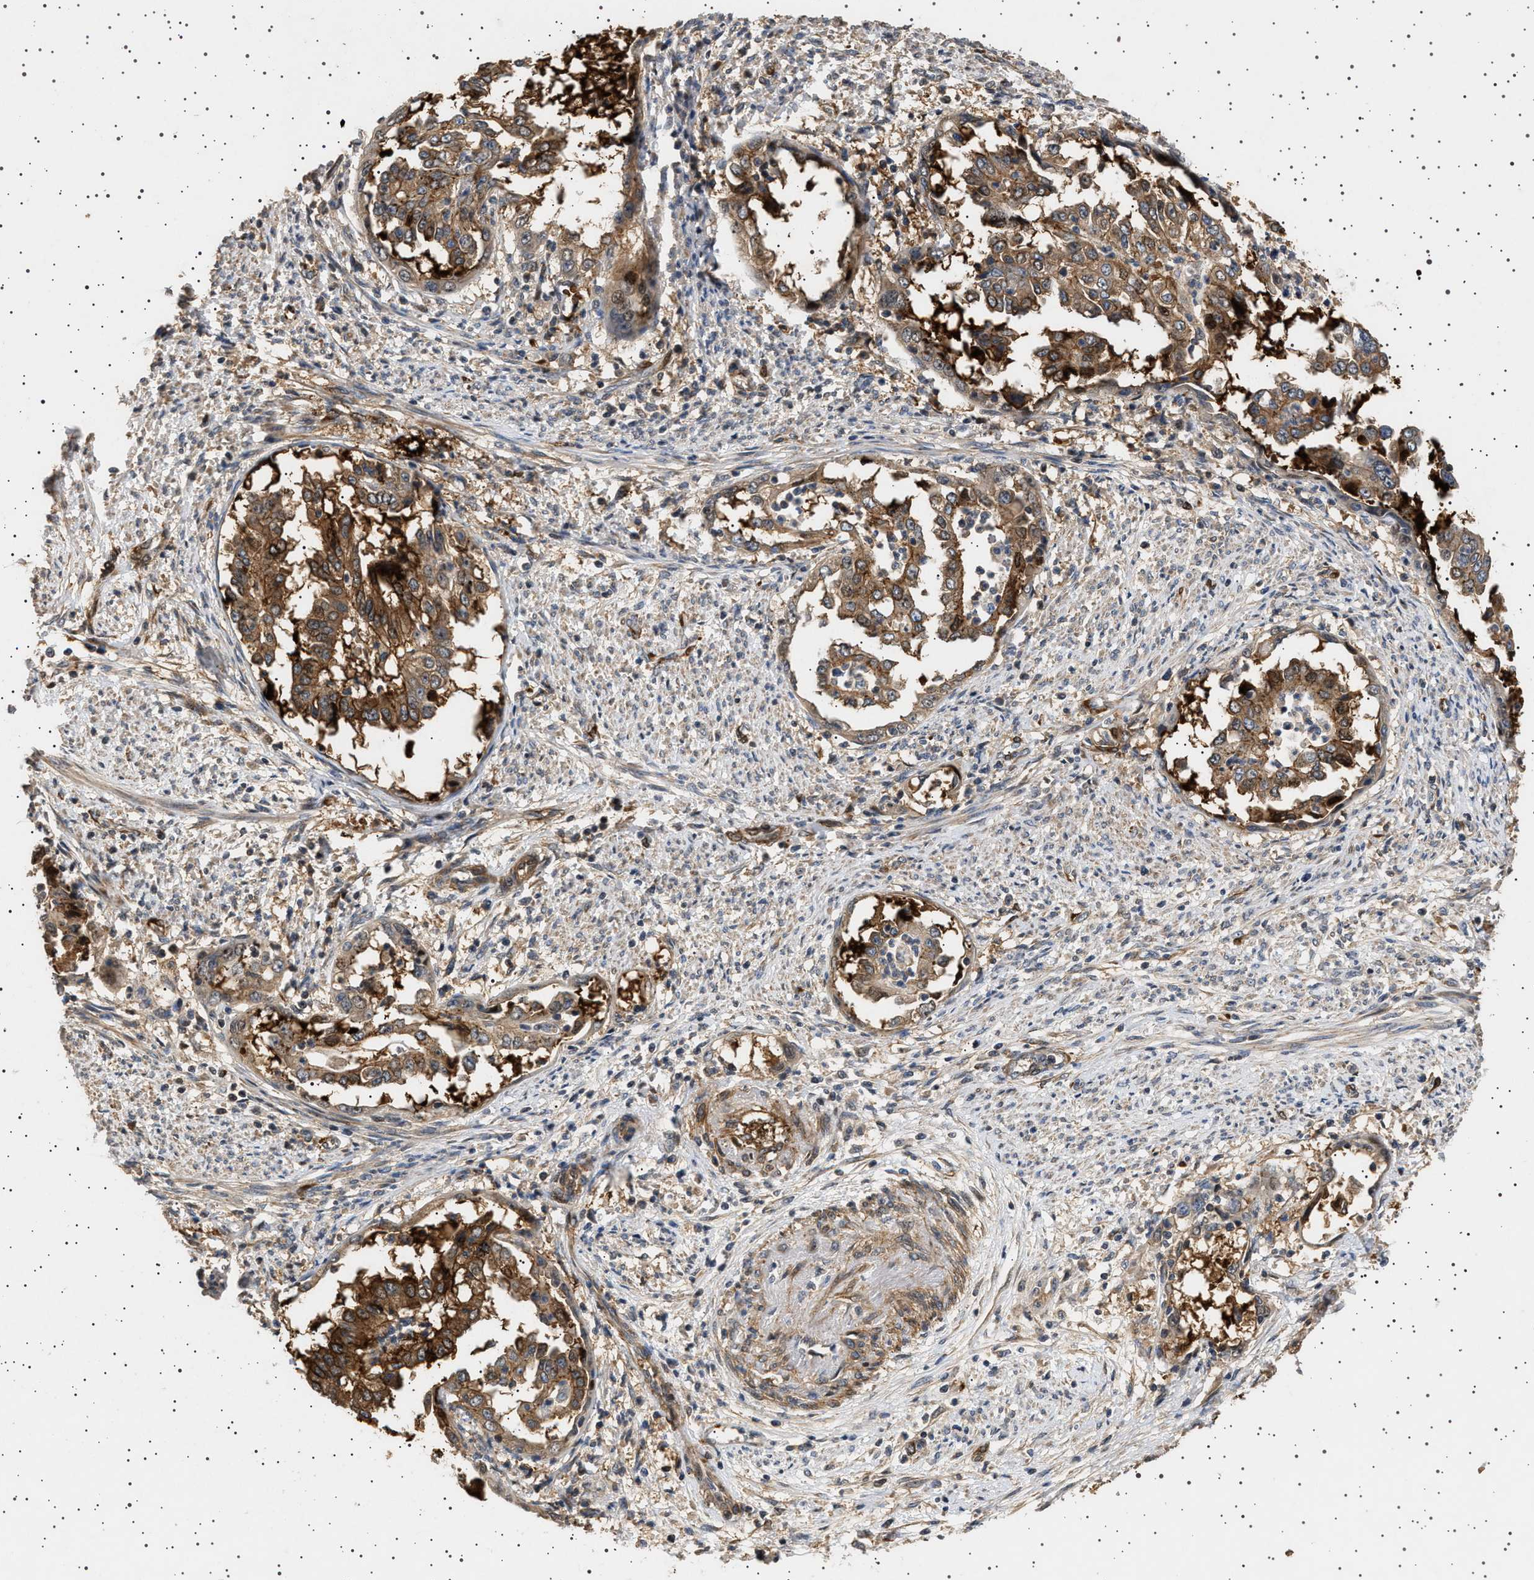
{"staining": {"intensity": "moderate", "quantity": ">75%", "location": "cytoplasmic/membranous"}, "tissue": "endometrial cancer", "cell_type": "Tumor cells", "image_type": "cancer", "snomed": [{"axis": "morphology", "description": "Adenocarcinoma, NOS"}, {"axis": "topography", "description": "Endometrium"}], "caption": "Endometrial adenocarcinoma stained with a brown dye demonstrates moderate cytoplasmic/membranous positive staining in about >75% of tumor cells.", "gene": "GUCY1B1", "patient": {"sex": "female", "age": 85}}